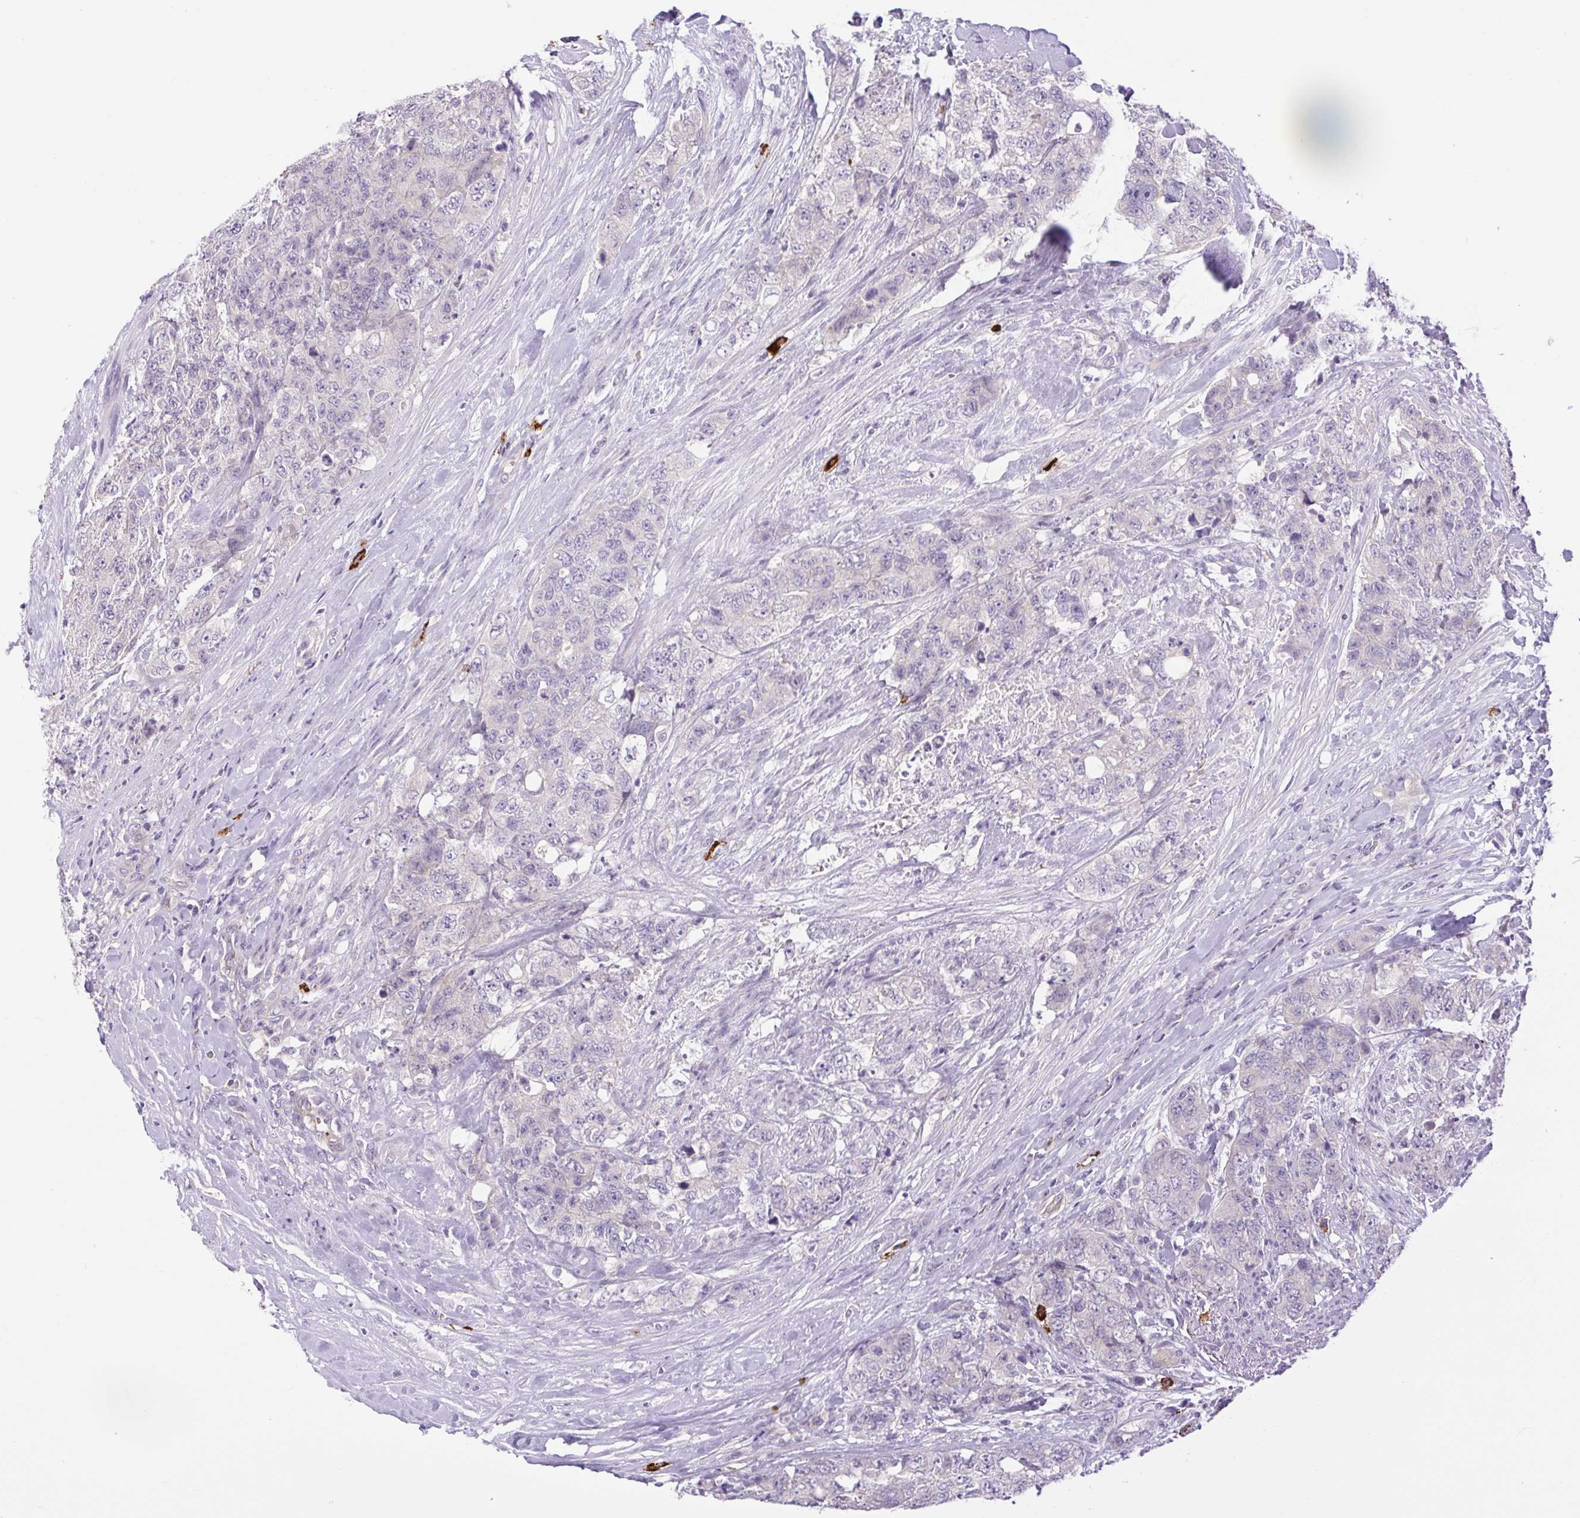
{"staining": {"intensity": "negative", "quantity": "none", "location": "none"}, "tissue": "urothelial cancer", "cell_type": "Tumor cells", "image_type": "cancer", "snomed": [{"axis": "morphology", "description": "Urothelial carcinoma, High grade"}, {"axis": "topography", "description": "Urinary bladder"}], "caption": "Protein analysis of high-grade urothelial carcinoma displays no significant positivity in tumor cells.", "gene": "FAM177B", "patient": {"sex": "female", "age": 78}}